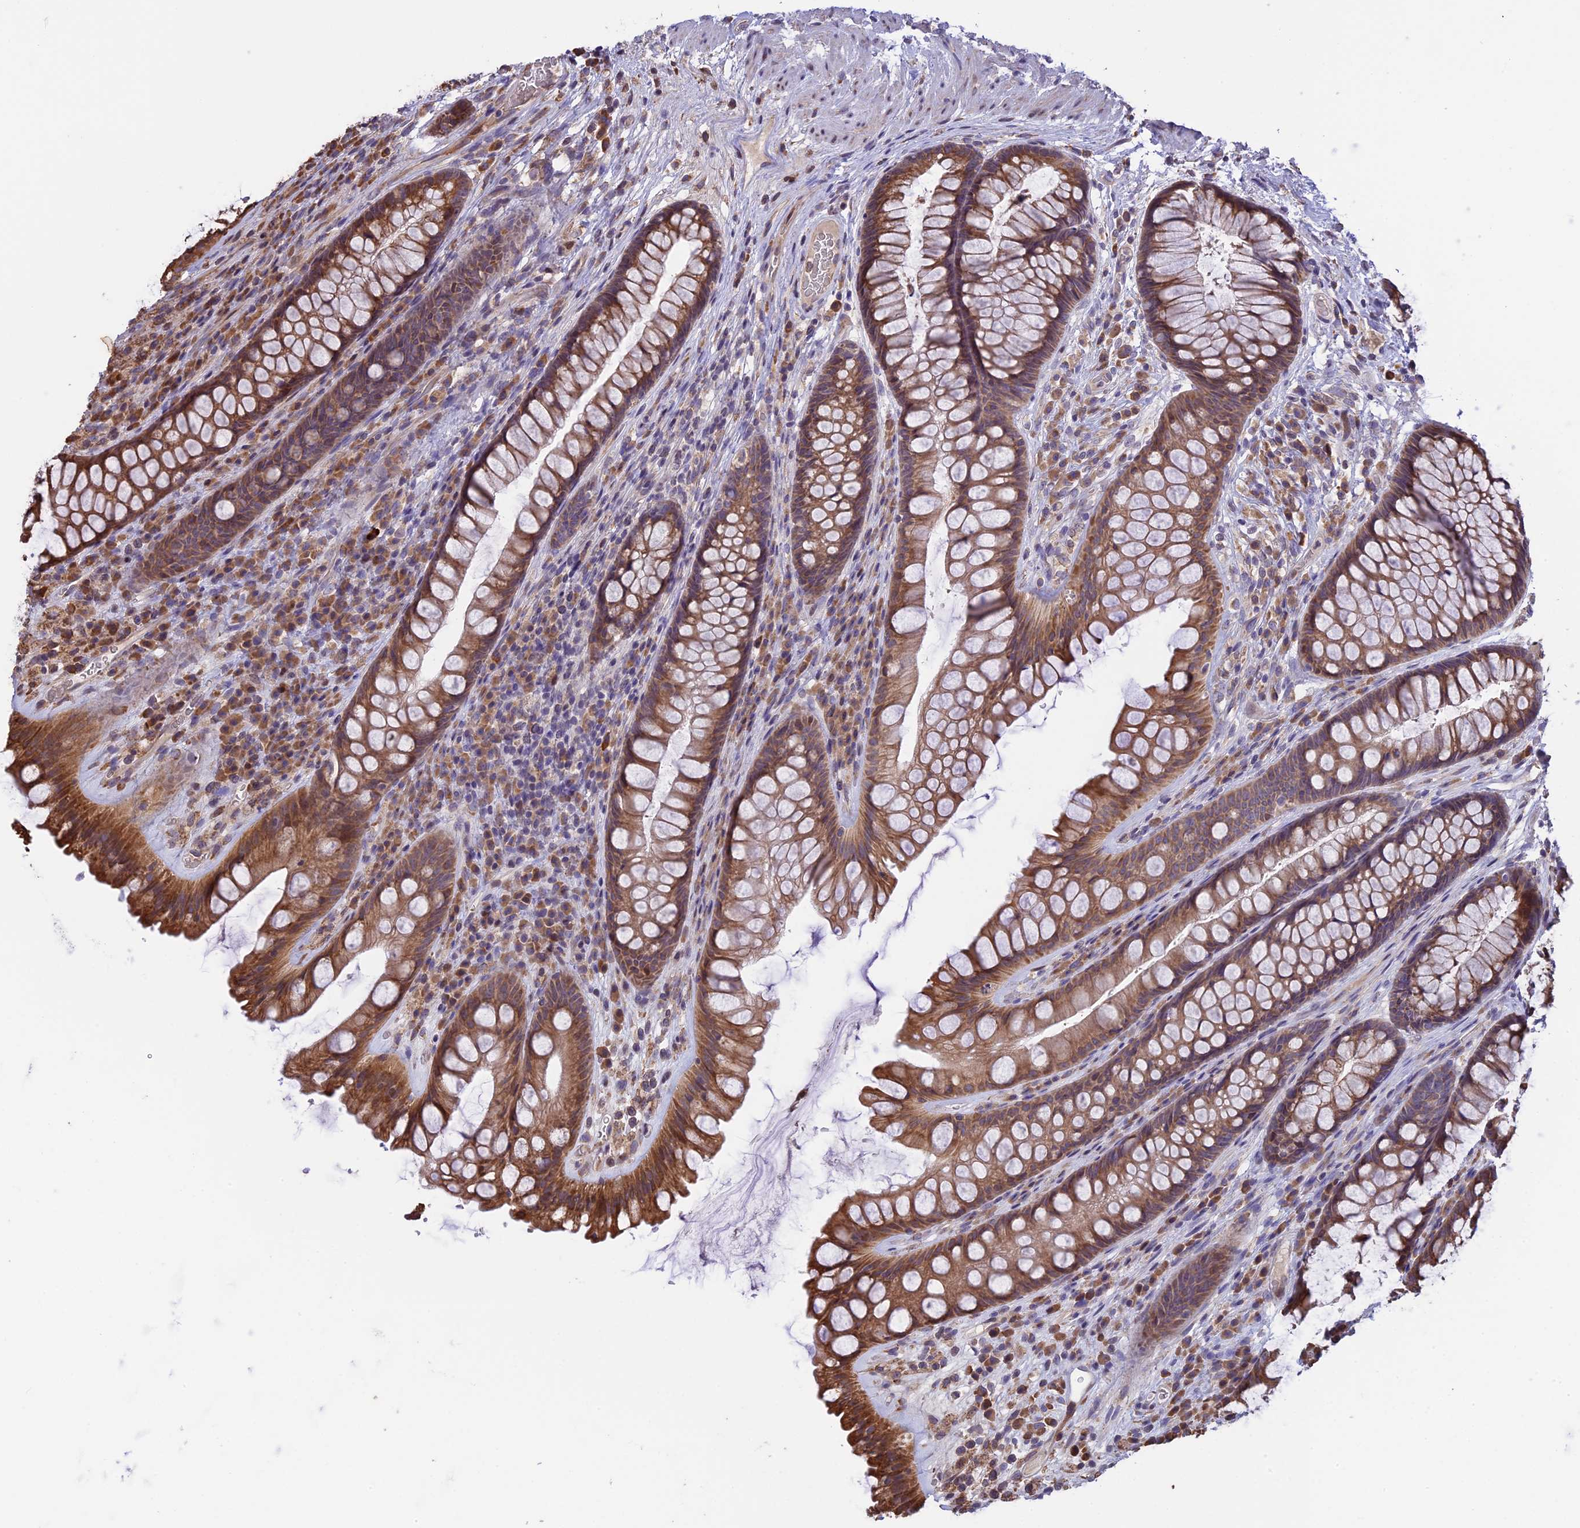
{"staining": {"intensity": "moderate", "quantity": ">75%", "location": "cytoplasmic/membranous"}, "tissue": "rectum", "cell_type": "Glandular cells", "image_type": "normal", "snomed": [{"axis": "morphology", "description": "Normal tissue, NOS"}, {"axis": "topography", "description": "Rectum"}], "caption": "A medium amount of moderate cytoplasmic/membranous expression is present in about >75% of glandular cells in unremarkable rectum.", "gene": "DMRTA2", "patient": {"sex": "male", "age": 74}}